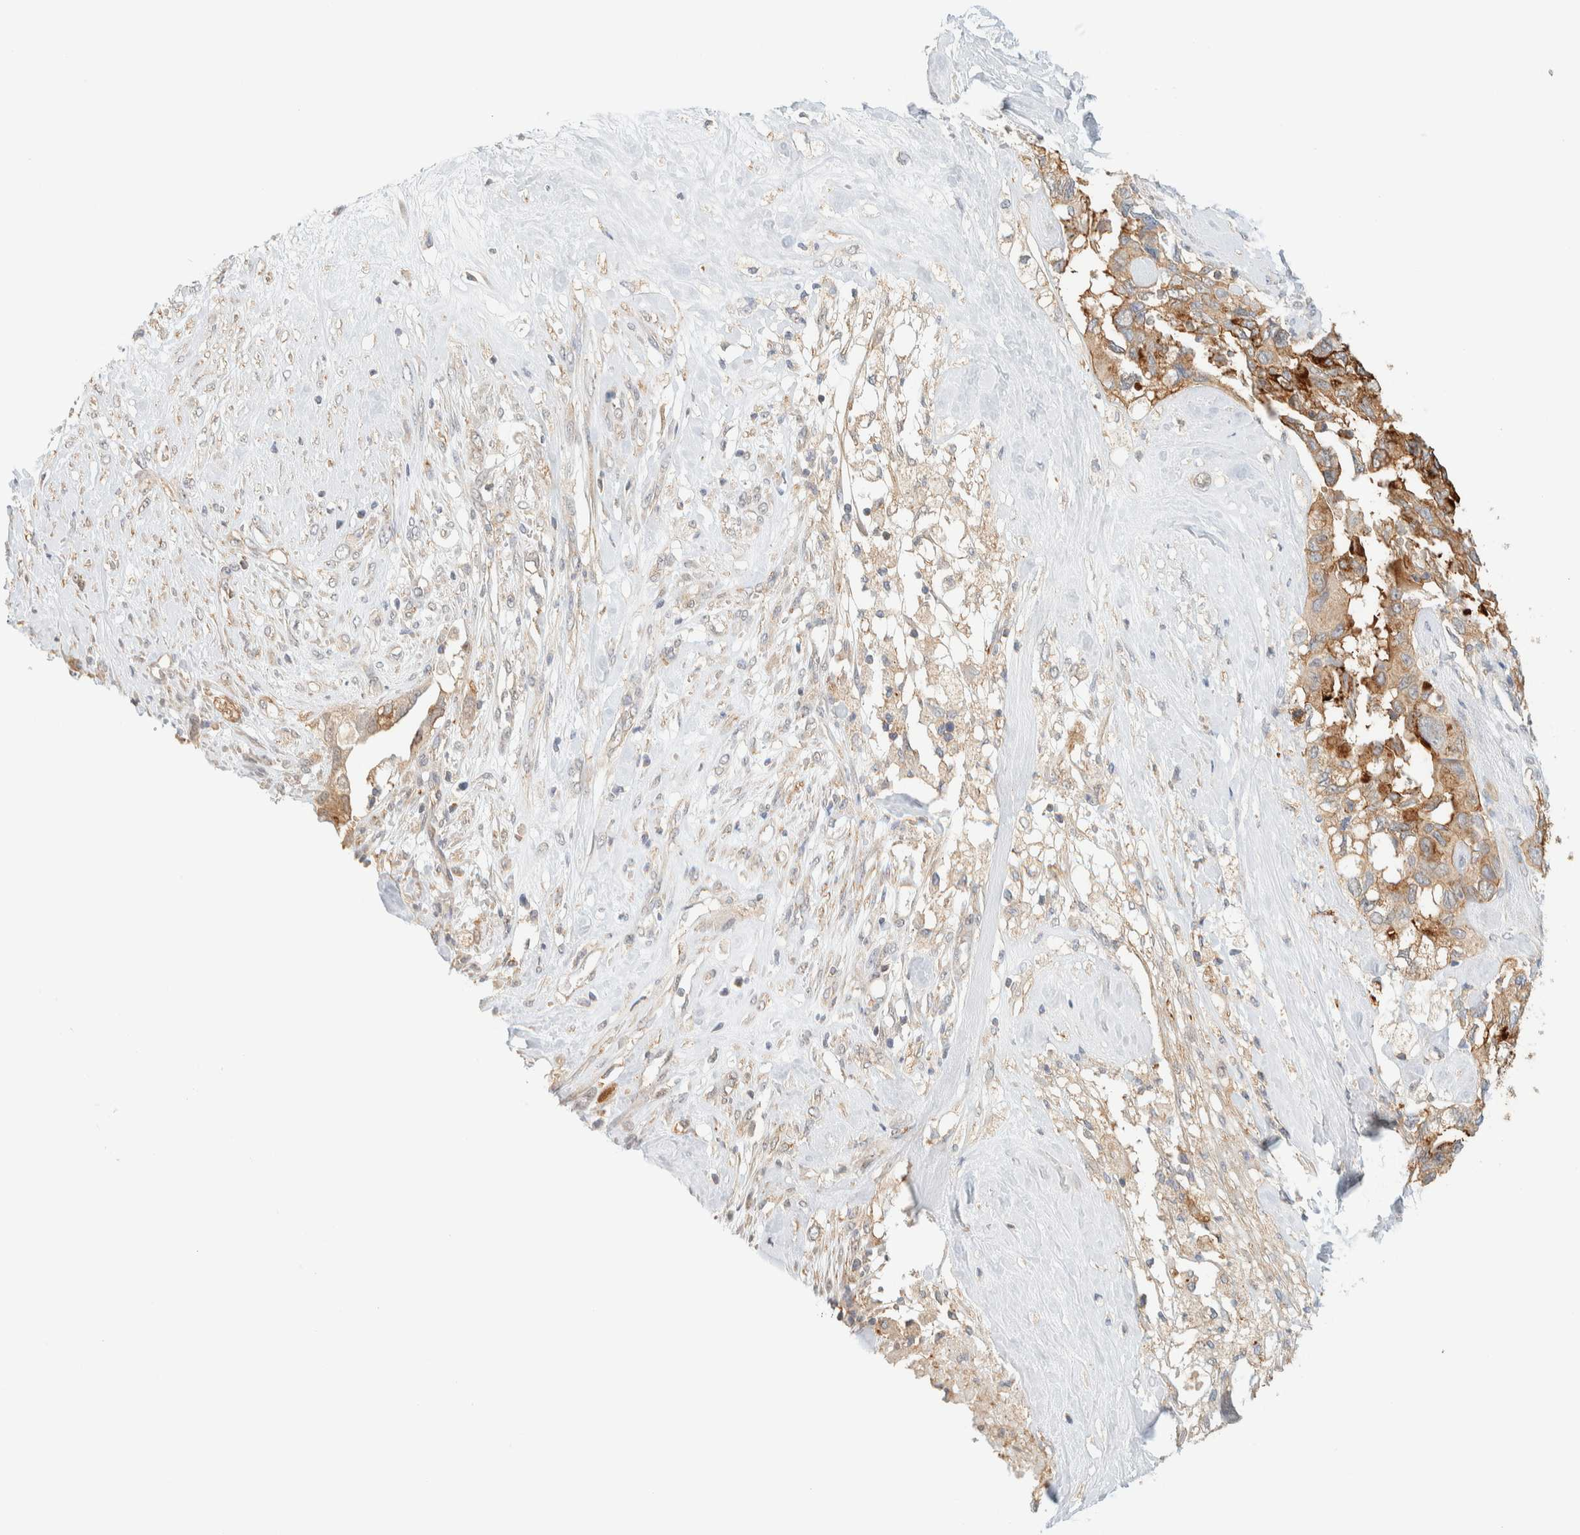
{"staining": {"intensity": "moderate", "quantity": ">75%", "location": "cytoplasmic/membranous"}, "tissue": "pancreatic cancer", "cell_type": "Tumor cells", "image_type": "cancer", "snomed": [{"axis": "morphology", "description": "Adenocarcinoma, NOS"}, {"axis": "topography", "description": "Pancreas"}], "caption": "This image demonstrates adenocarcinoma (pancreatic) stained with immunohistochemistry (IHC) to label a protein in brown. The cytoplasmic/membranous of tumor cells show moderate positivity for the protein. Nuclei are counter-stained blue.", "gene": "TBC1D8B", "patient": {"sex": "female", "age": 56}}